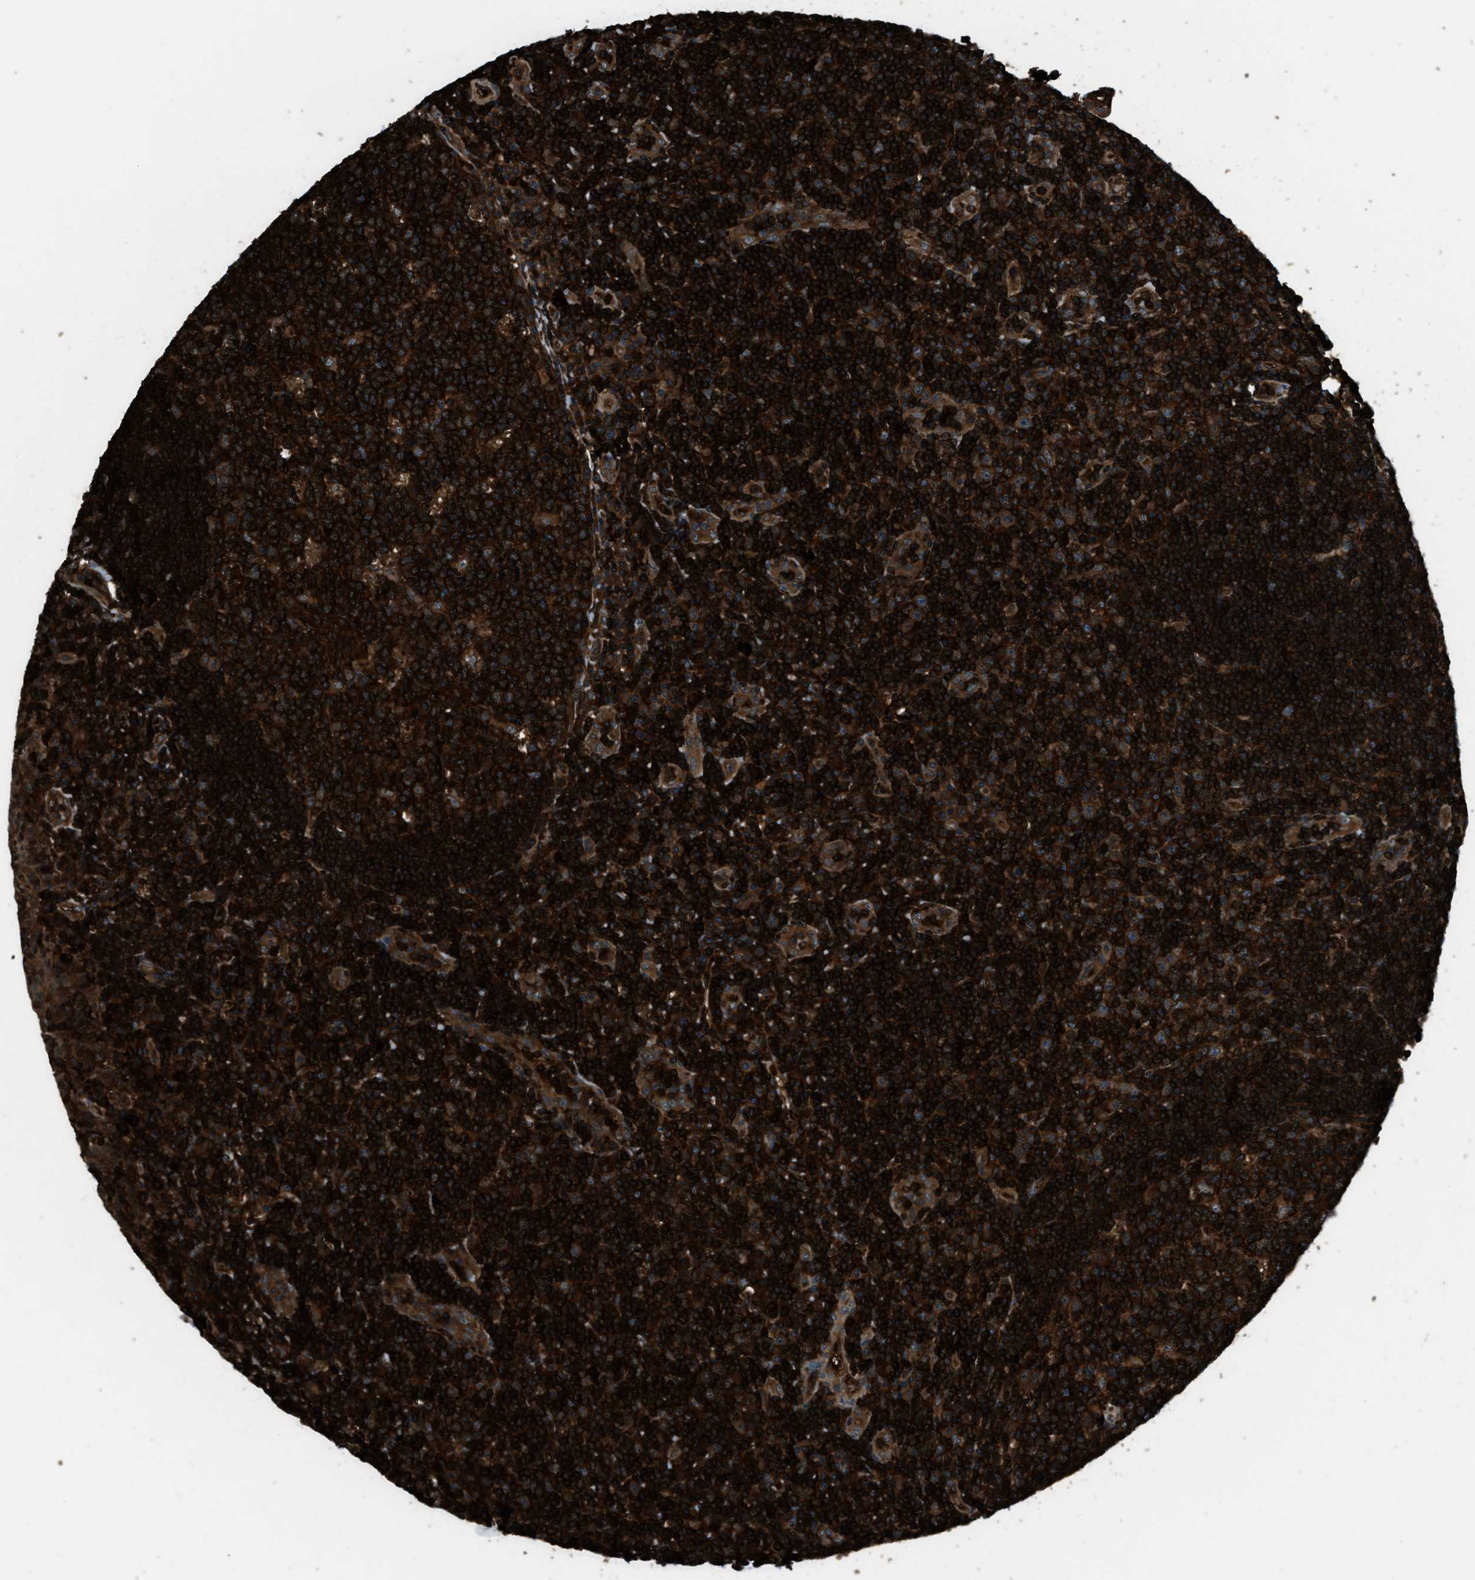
{"staining": {"intensity": "strong", "quantity": ">75%", "location": "cytoplasmic/membranous"}, "tissue": "tonsil", "cell_type": "Germinal center cells", "image_type": "normal", "snomed": [{"axis": "morphology", "description": "Normal tissue, NOS"}, {"axis": "topography", "description": "Tonsil"}], "caption": "Immunohistochemical staining of normal human tonsil shows strong cytoplasmic/membranous protein positivity in about >75% of germinal center cells.", "gene": "SNX30", "patient": {"sex": "female", "age": 40}}